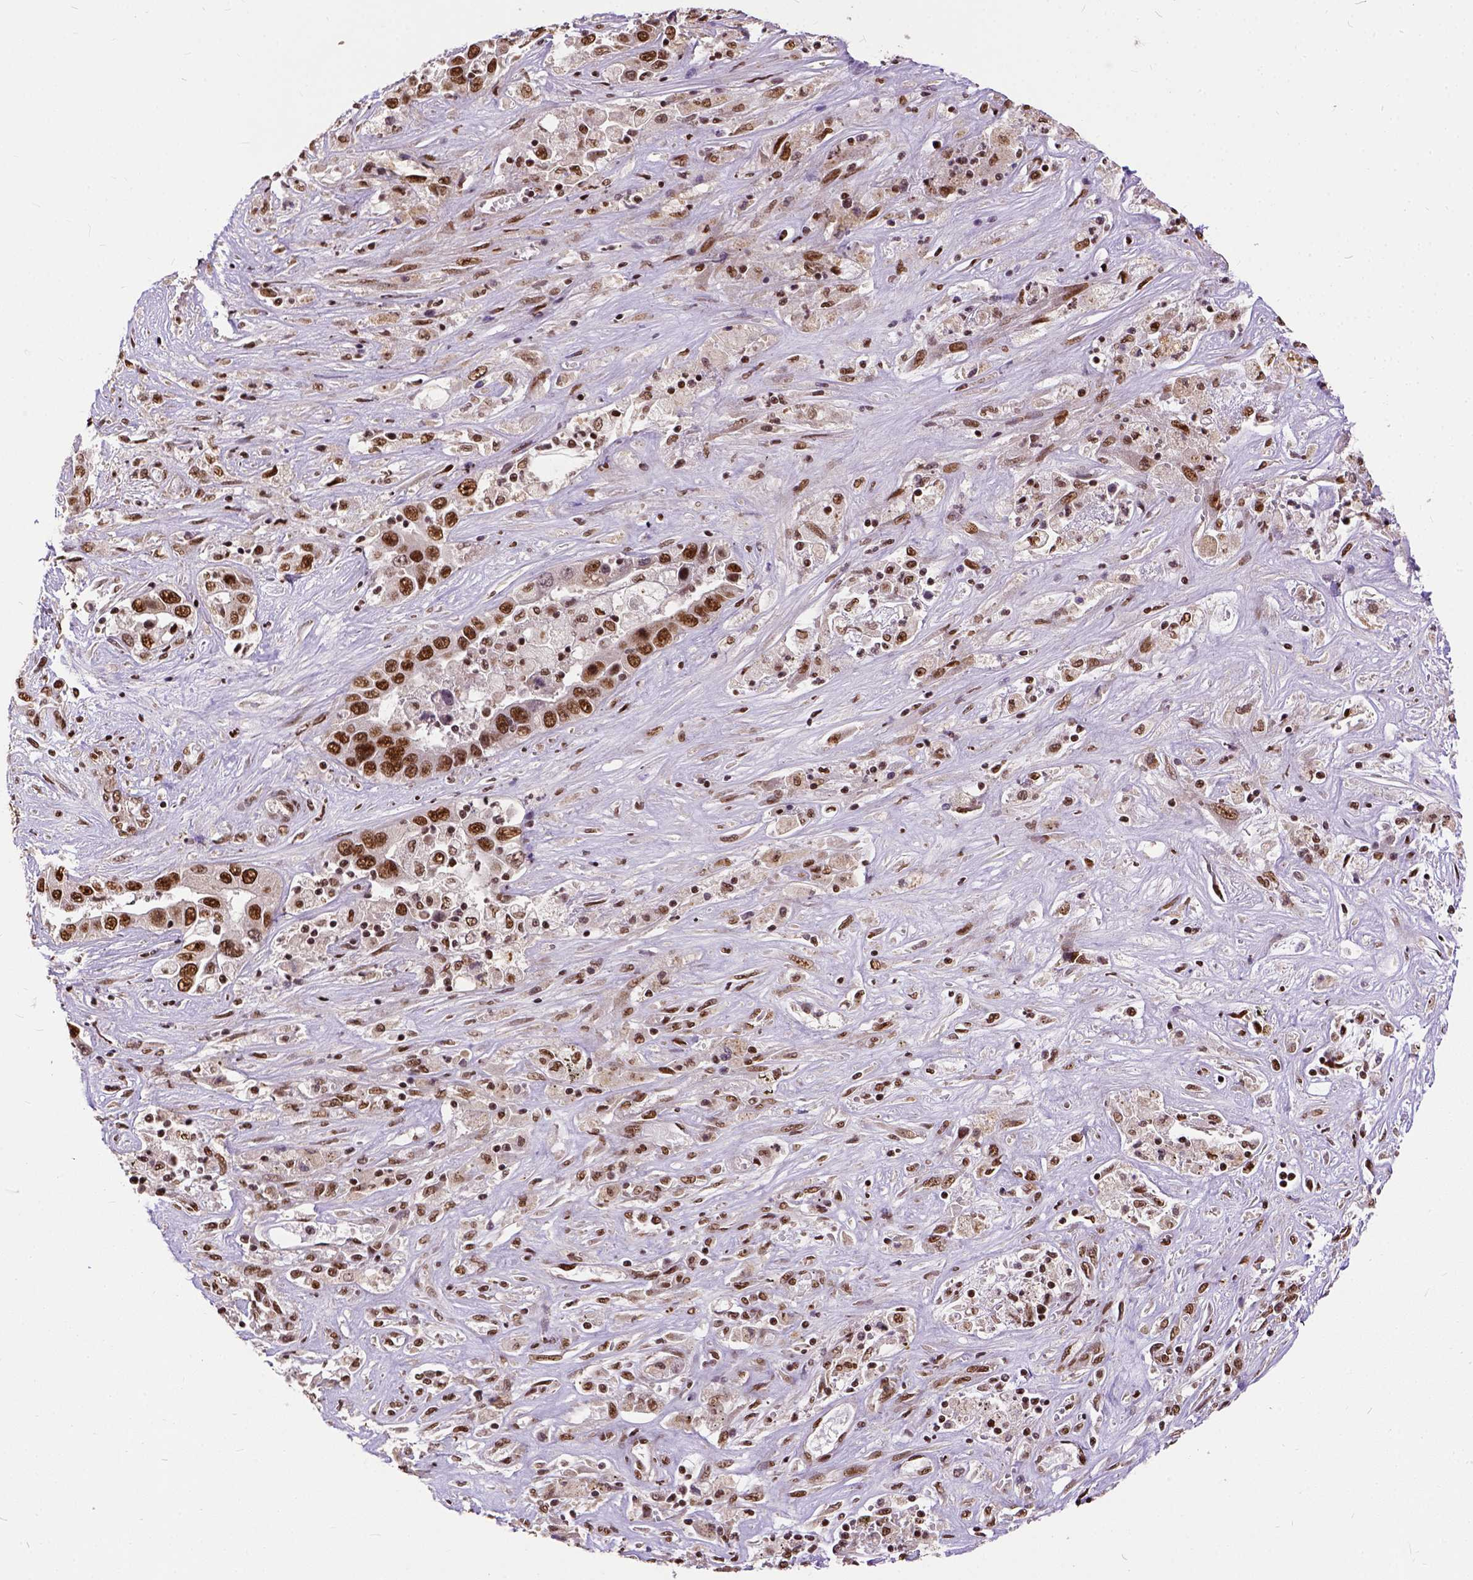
{"staining": {"intensity": "strong", "quantity": ">75%", "location": "nuclear"}, "tissue": "liver cancer", "cell_type": "Tumor cells", "image_type": "cancer", "snomed": [{"axis": "morphology", "description": "Cholangiocarcinoma"}, {"axis": "topography", "description": "Liver"}], "caption": "A photomicrograph of human liver cancer (cholangiocarcinoma) stained for a protein shows strong nuclear brown staining in tumor cells. The staining is performed using DAB brown chromogen to label protein expression. The nuclei are counter-stained blue using hematoxylin.", "gene": "NACC1", "patient": {"sex": "female", "age": 52}}